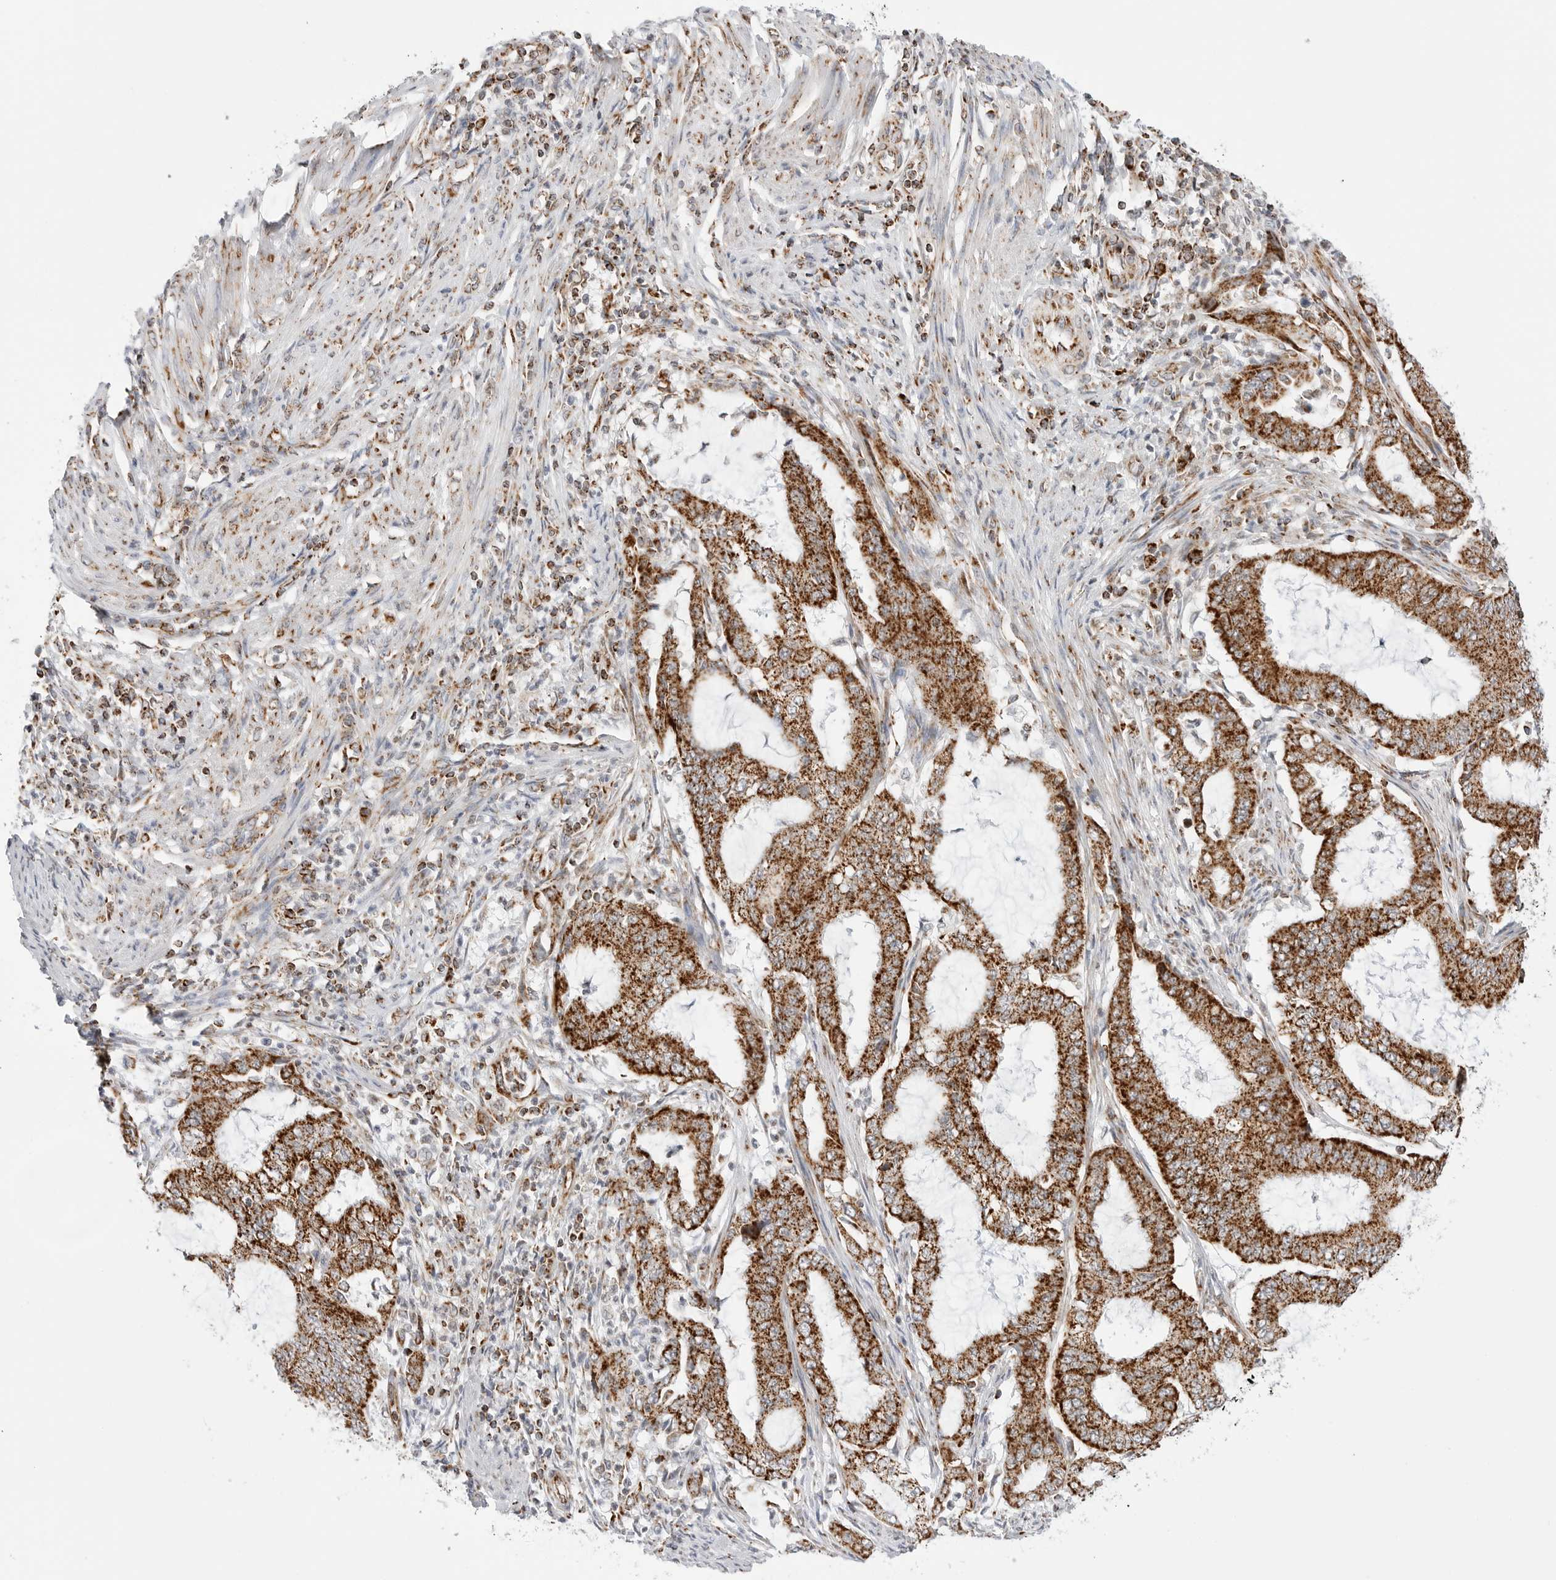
{"staining": {"intensity": "strong", "quantity": ">75%", "location": "cytoplasmic/membranous"}, "tissue": "endometrial cancer", "cell_type": "Tumor cells", "image_type": "cancer", "snomed": [{"axis": "morphology", "description": "Adenocarcinoma, NOS"}, {"axis": "topography", "description": "Endometrium"}], "caption": "Endometrial cancer stained with a protein marker shows strong staining in tumor cells.", "gene": "ATP5IF1", "patient": {"sex": "female", "age": 51}}